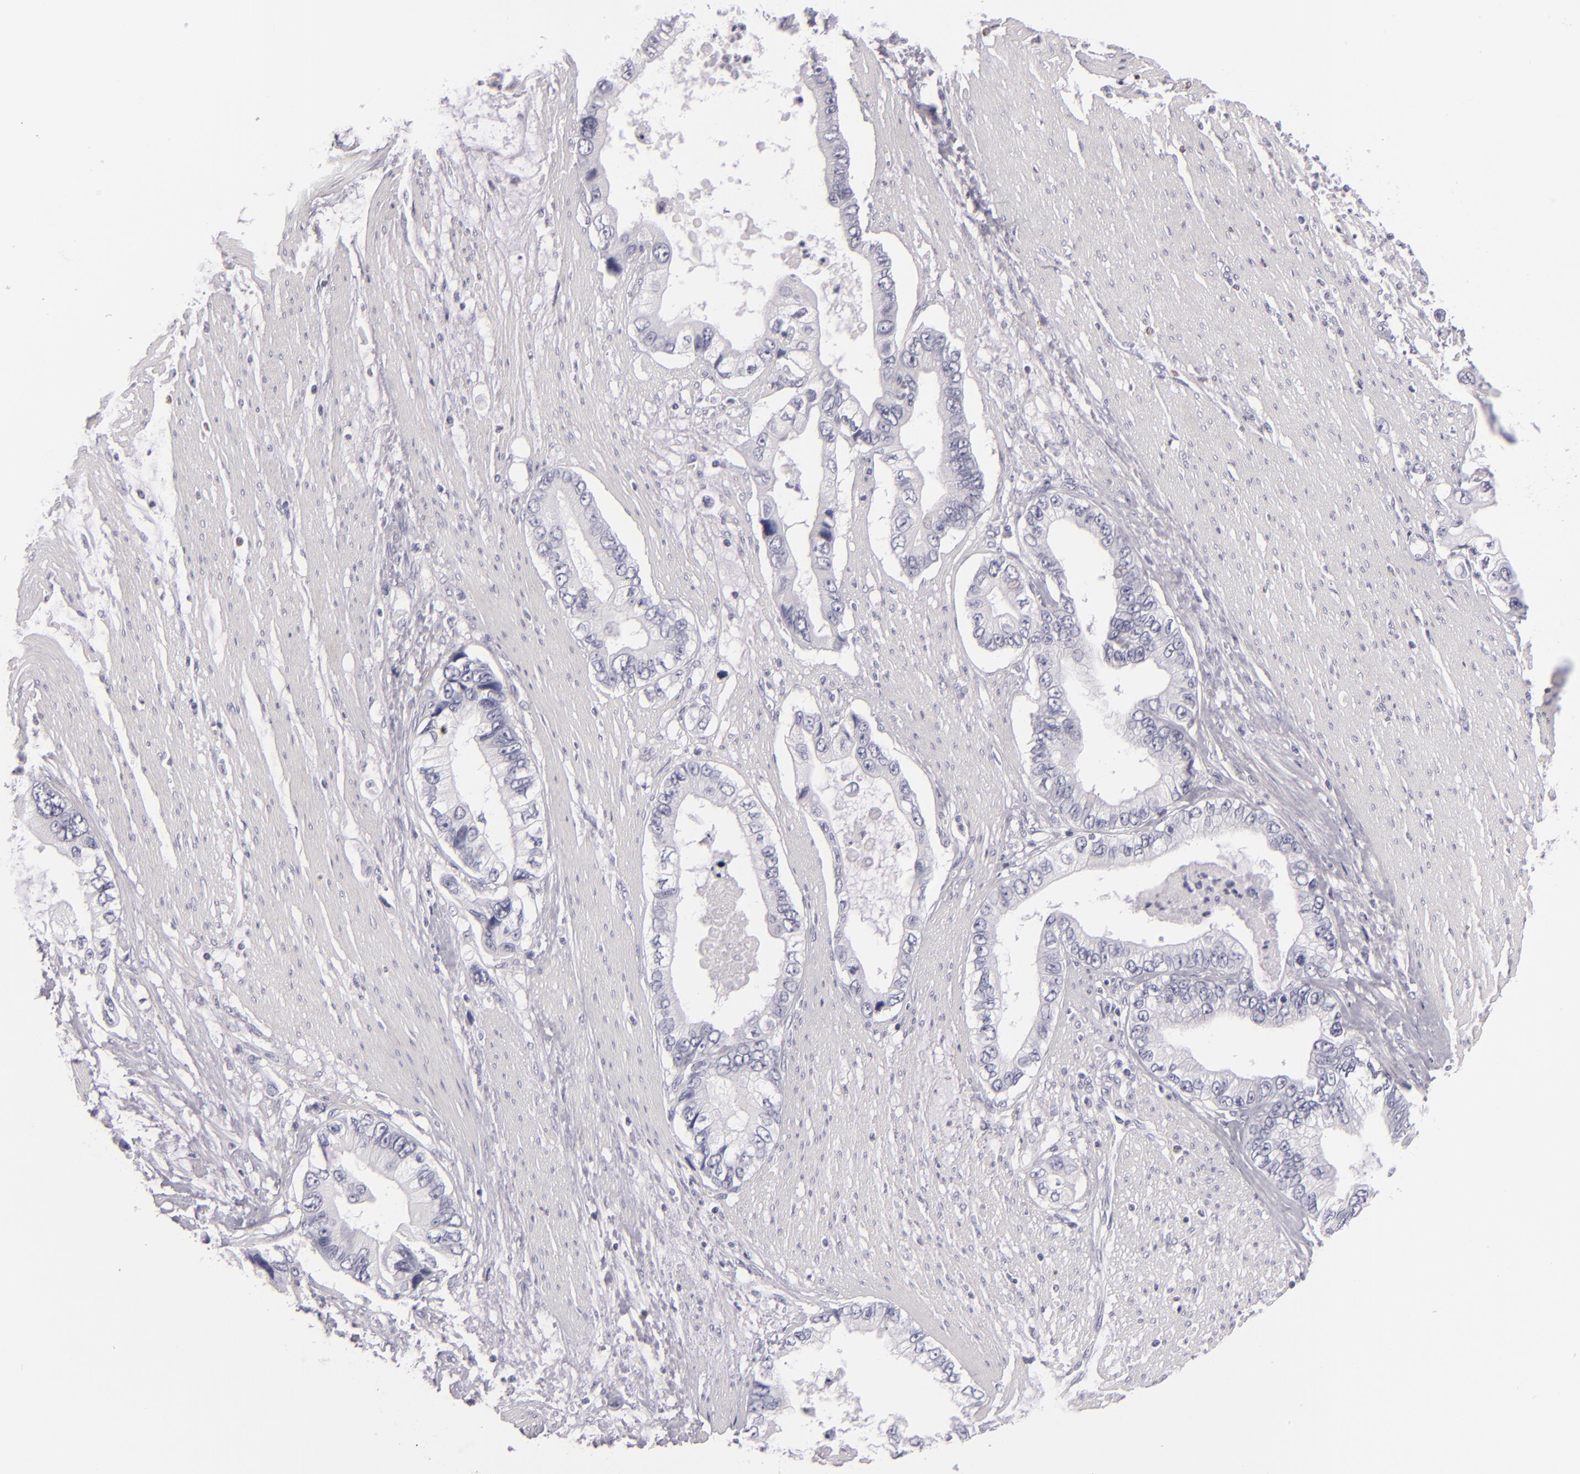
{"staining": {"intensity": "negative", "quantity": "none", "location": "none"}, "tissue": "pancreatic cancer", "cell_type": "Tumor cells", "image_type": "cancer", "snomed": [{"axis": "morphology", "description": "Adenocarcinoma, NOS"}, {"axis": "topography", "description": "Pancreas"}, {"axis": "topography", "description": "Stomach, upper"}], "caption": "Pancreatic adenocarcinoma was stained to show a protein in brown. There is no significant expression in tumor cells.", "gene": "F13A1", "patient": {"sex": "male", "age": 77}}